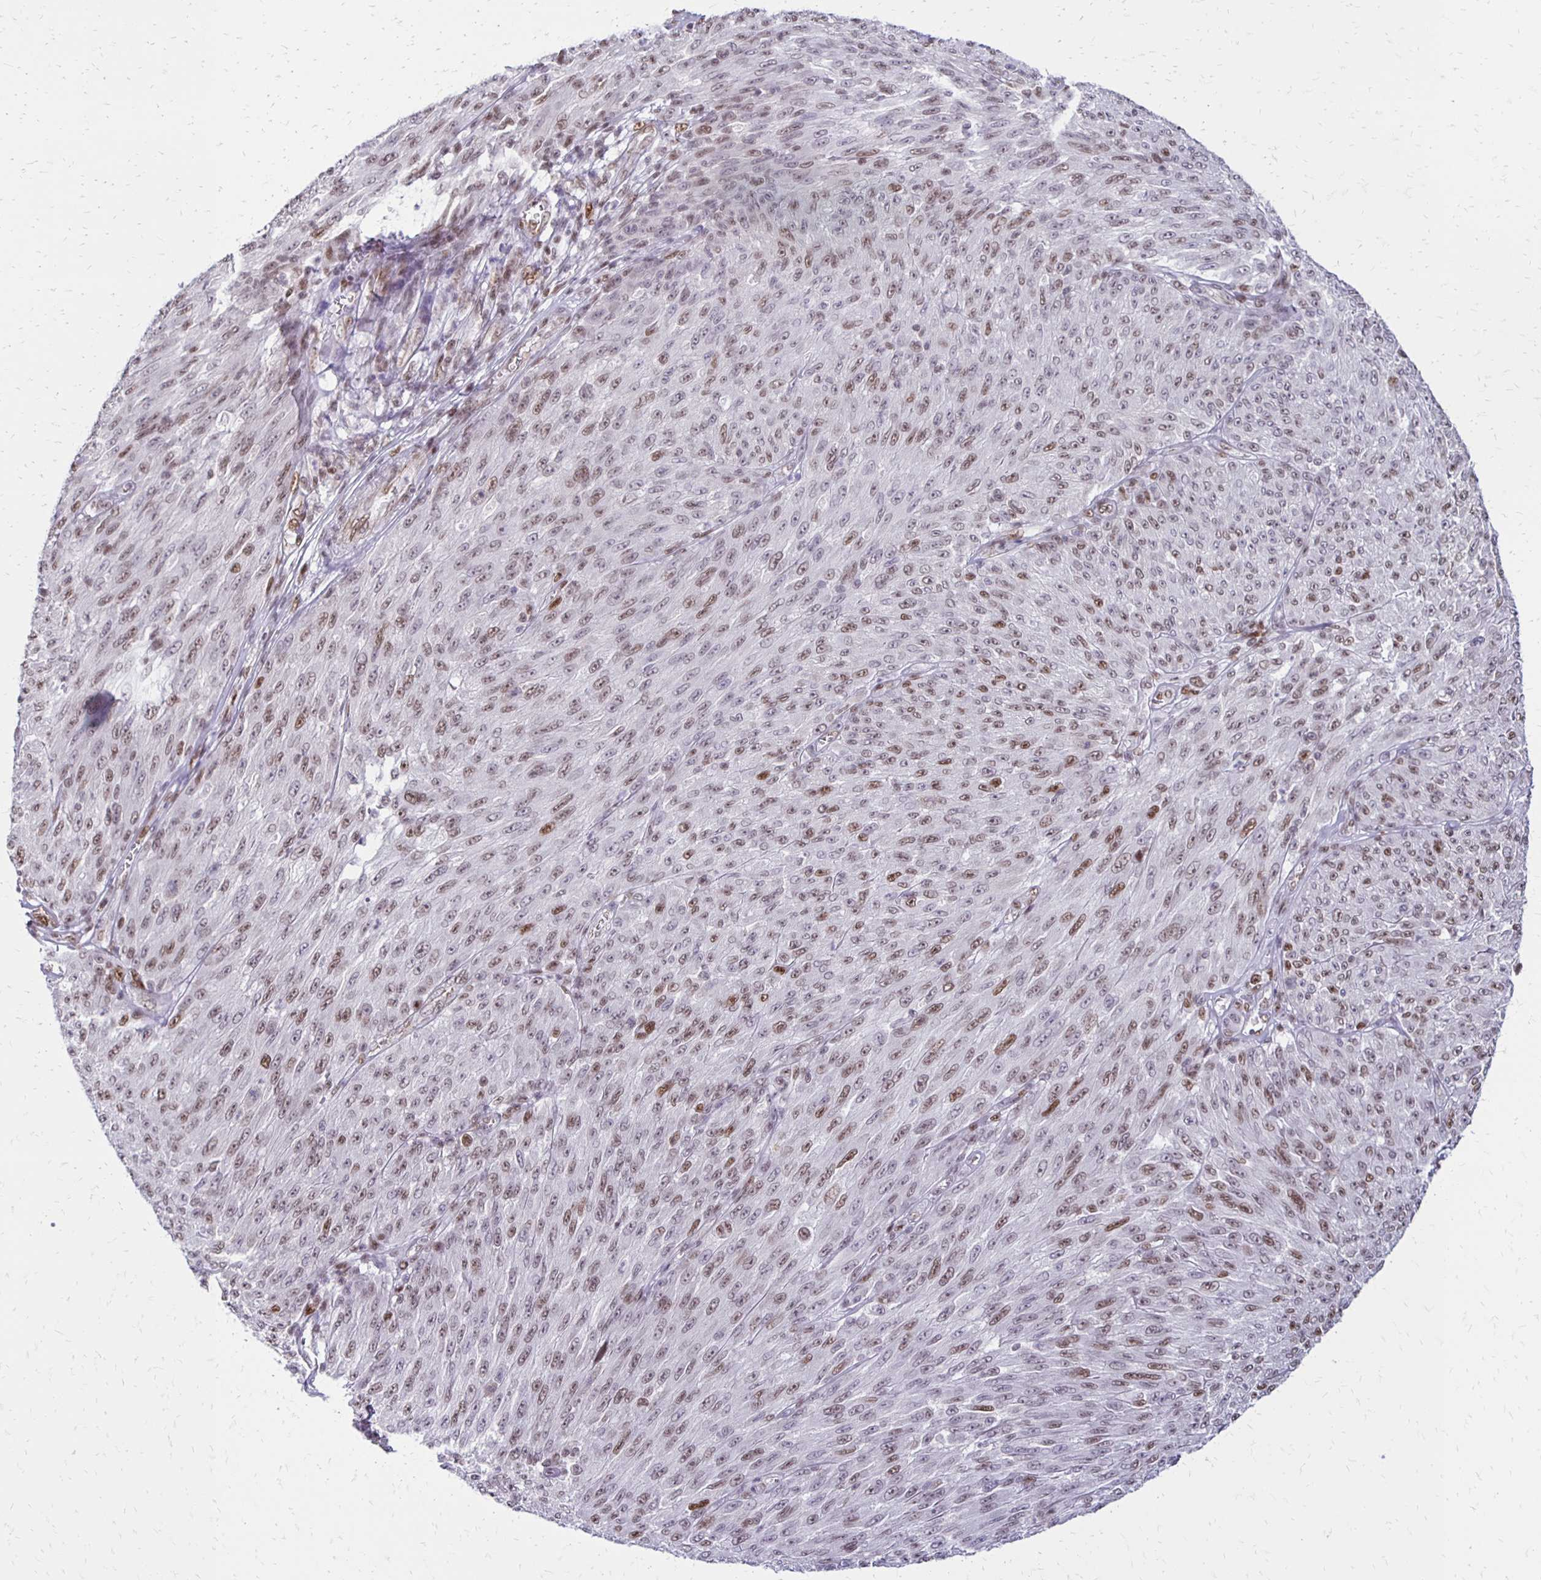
{"staining": {"intensity": "weak", "quantity": "25%-75%", "location": "nuclear"}, "tissue": "melanoma", "cell_type": "Tumor cells", "image_type": "cancer", "snomed": [{"axis": "morphology", "description": "Malignant melanoma, NOS"}, {"axis": "topography", "description": "Skin"}], "caption": "Melanoma stained with IHC reveals weak nuclear positivity in approximately 25%-75% of tumor cells.", "gene": "DDB2", "patient": {"sex": "male", "age": 85}}